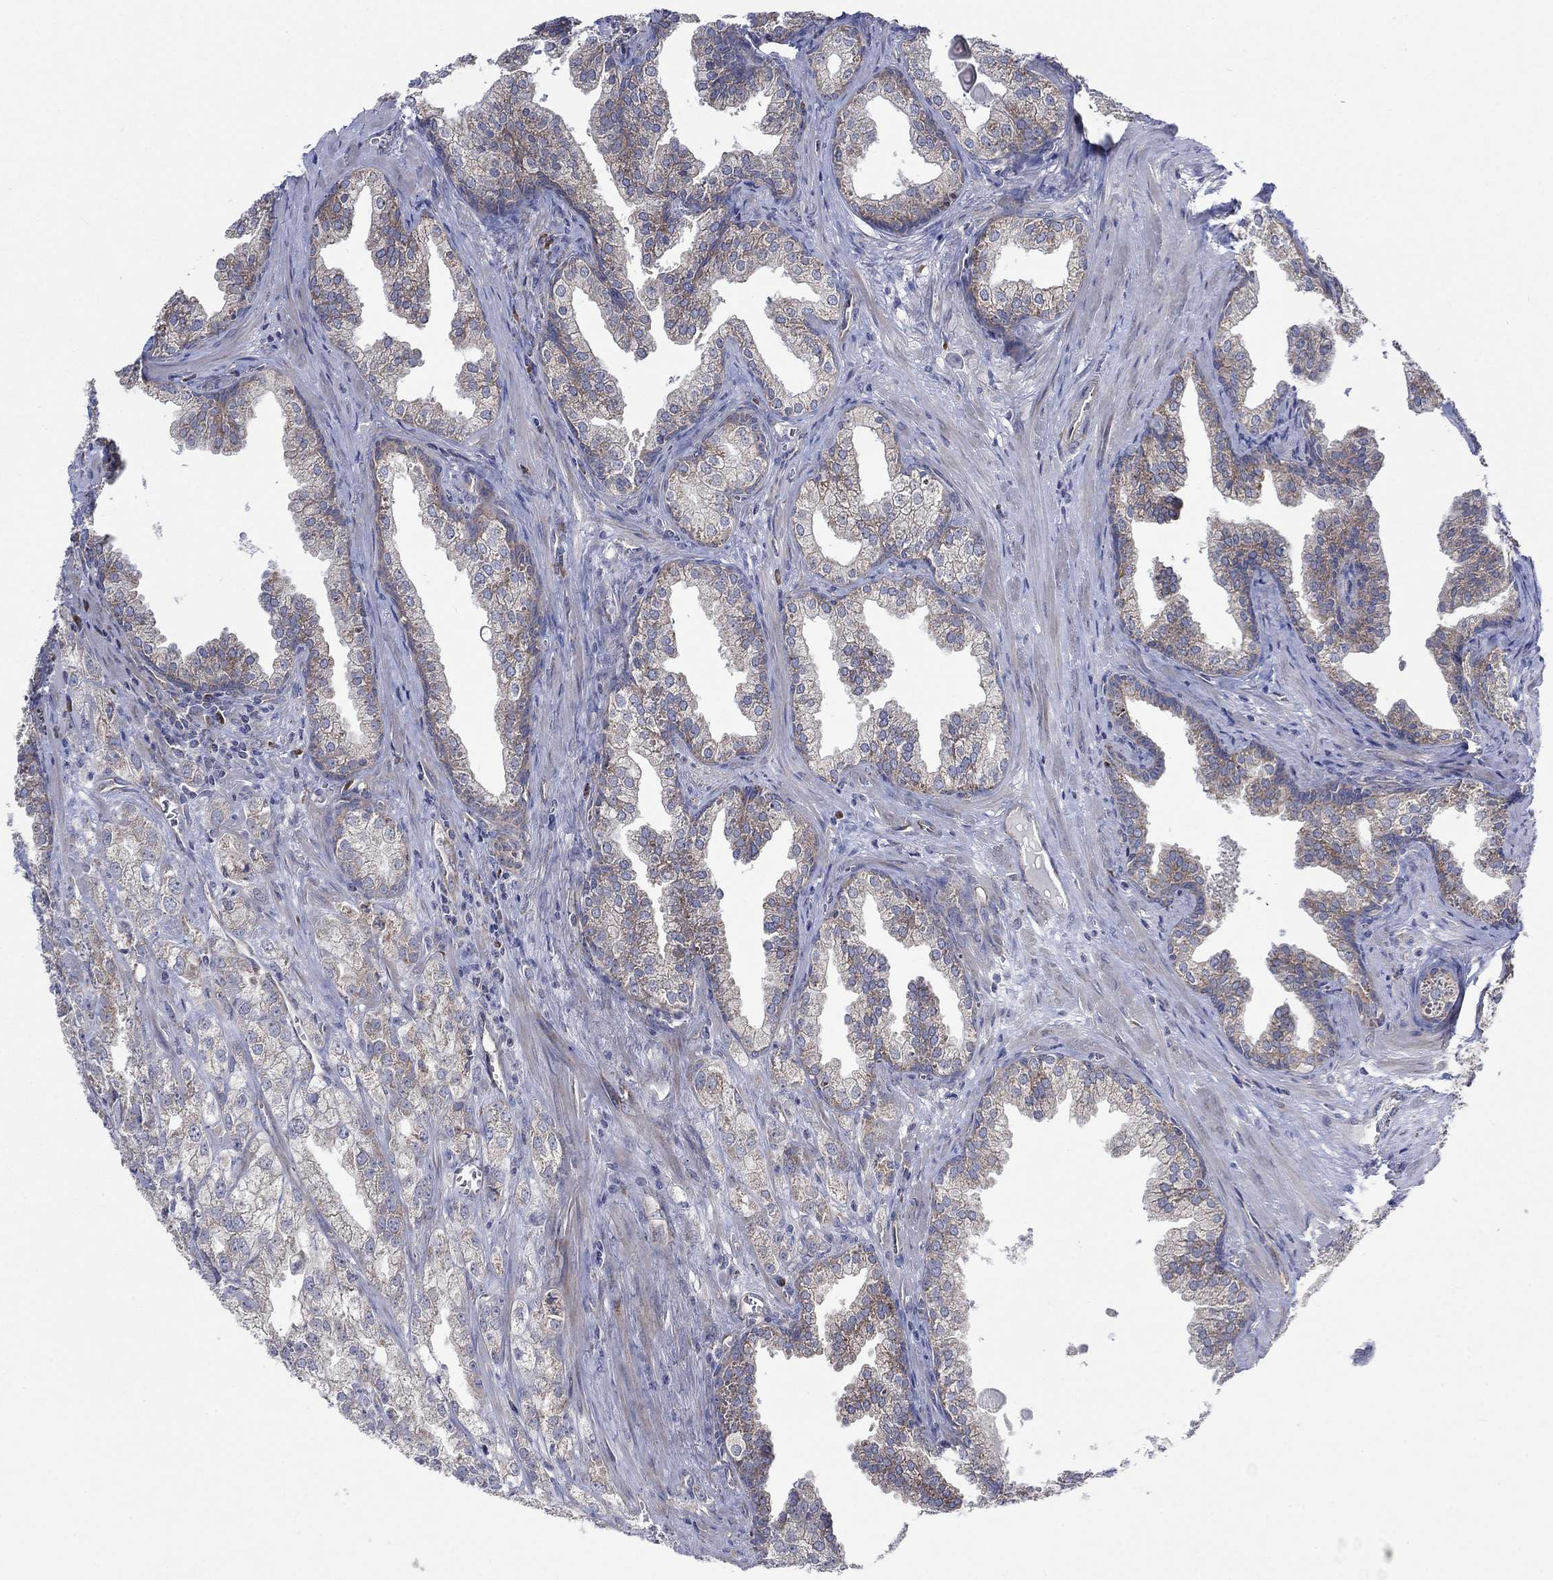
{"staining": {"intensity": "weak", "quantity": "25%-75%", "location": "cytoplasmic/membranous"}, "tissue": "prostate cancer", "cell_type": "Tumor cells", "image_type": "cancer", "snomed": [{"axis": "morphology", "description": "Adenocarcinoma, NOS"}, {"axis": "topography", "description": "Prostate"}], "caption": "Protein expression analysis of human prostate cancer reveals weak cytoplasmic/membranous expression in approximately 25%-75% of tumor cells.", "gene": "RPLP0", "patient": {"sex": "male", "age": 70}}